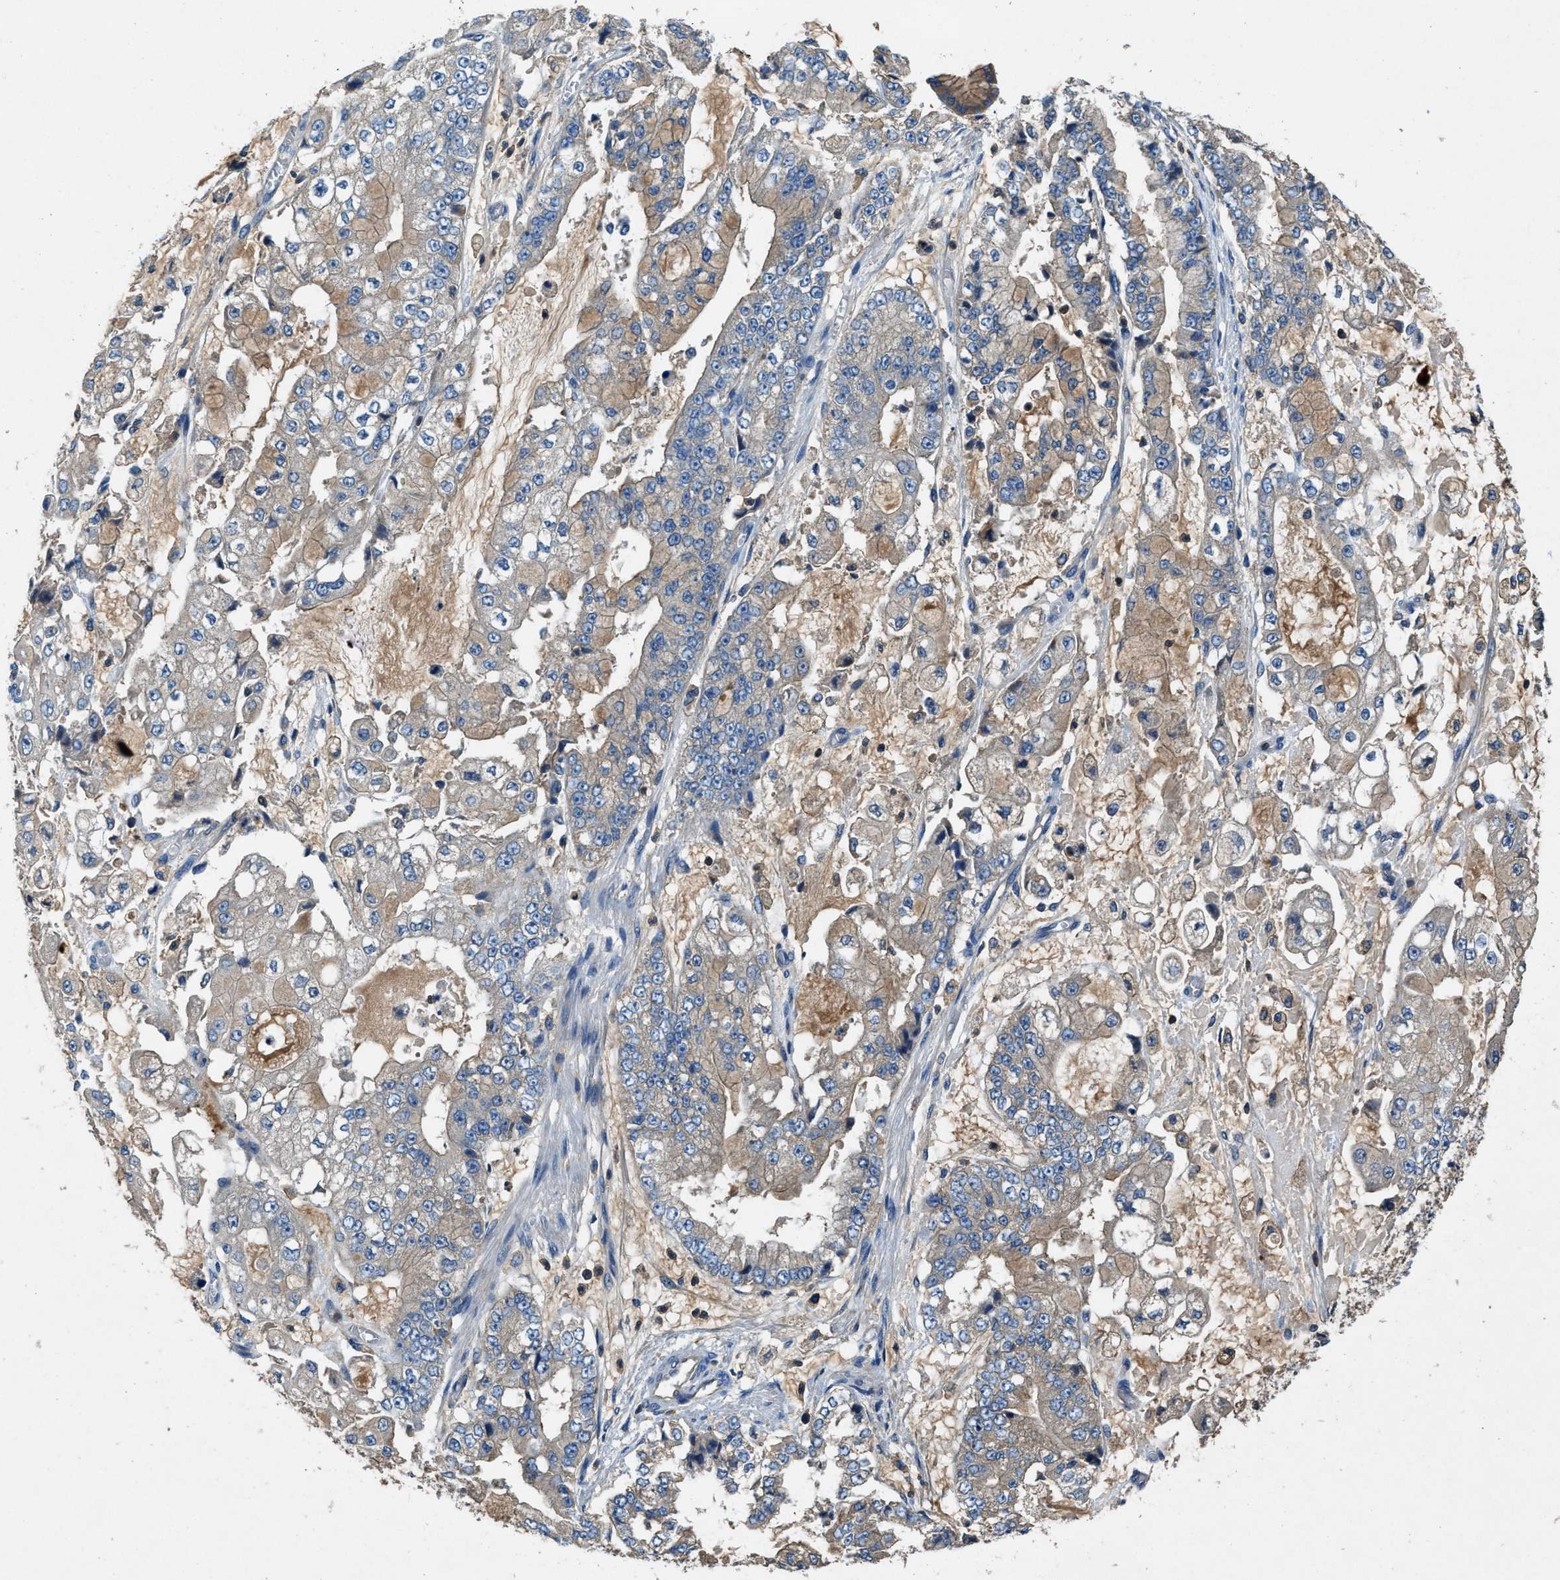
{"staining": {"intensity": "weak", "quantity": "<25%", "location": "cytoplasmic/membranous"}, "tissue": "stomach cancer", "cell_type": "Tumor cells", "image_type": "cancer", "snomed": [{"axis": "morphology", "description": "Adenocarcinoma, NOS"}, {"axis": "topography", "description": "Stomach"}], "caption": "An image of adenocarcinoma (stomach) stained for a protein reveals no brown staining in tumor cells.", "gene": "BLOC1S1", "patient": {"sex": "male", "age": 76}}